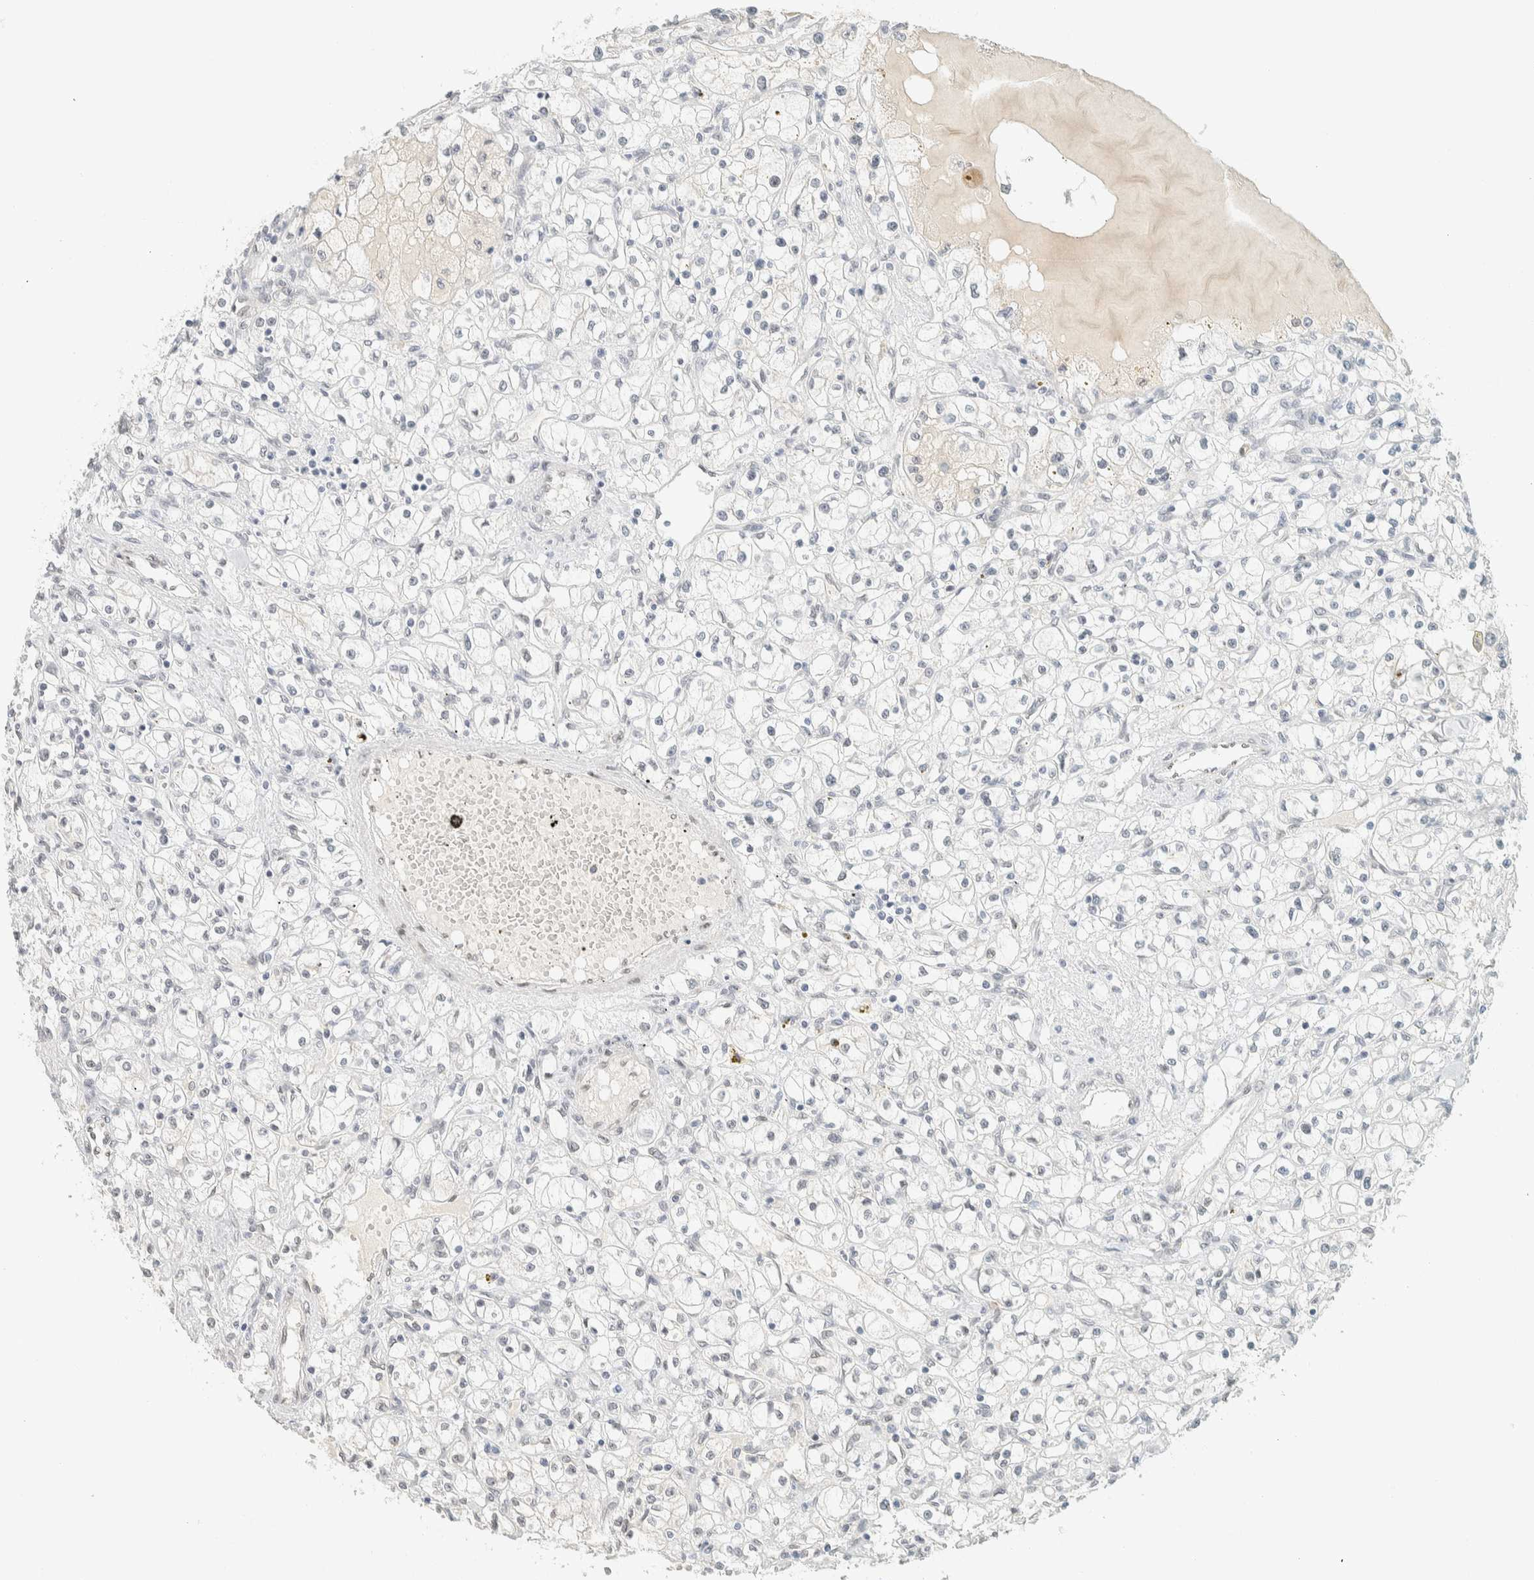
{"staining": {"intensity": "negative", "quantity": "none", "location": "none"}, "tissue": "renal cancer", "cell_type": "Tumor cells", "image_type": "cancer", "snomed": [{"axis": "morphology", "description": "Adenocarcinoma, NOS"}, {"axis": "topography", "description": "Kidney"}], "caption": "The immunohistochemistry (IHC) photomicrograph has no significant staining in tumor cells of renal cancer (adenocarcinoma) tissue.", "gene": "C1QTNF12", "patient": {"sex": "male", "age": 56}}